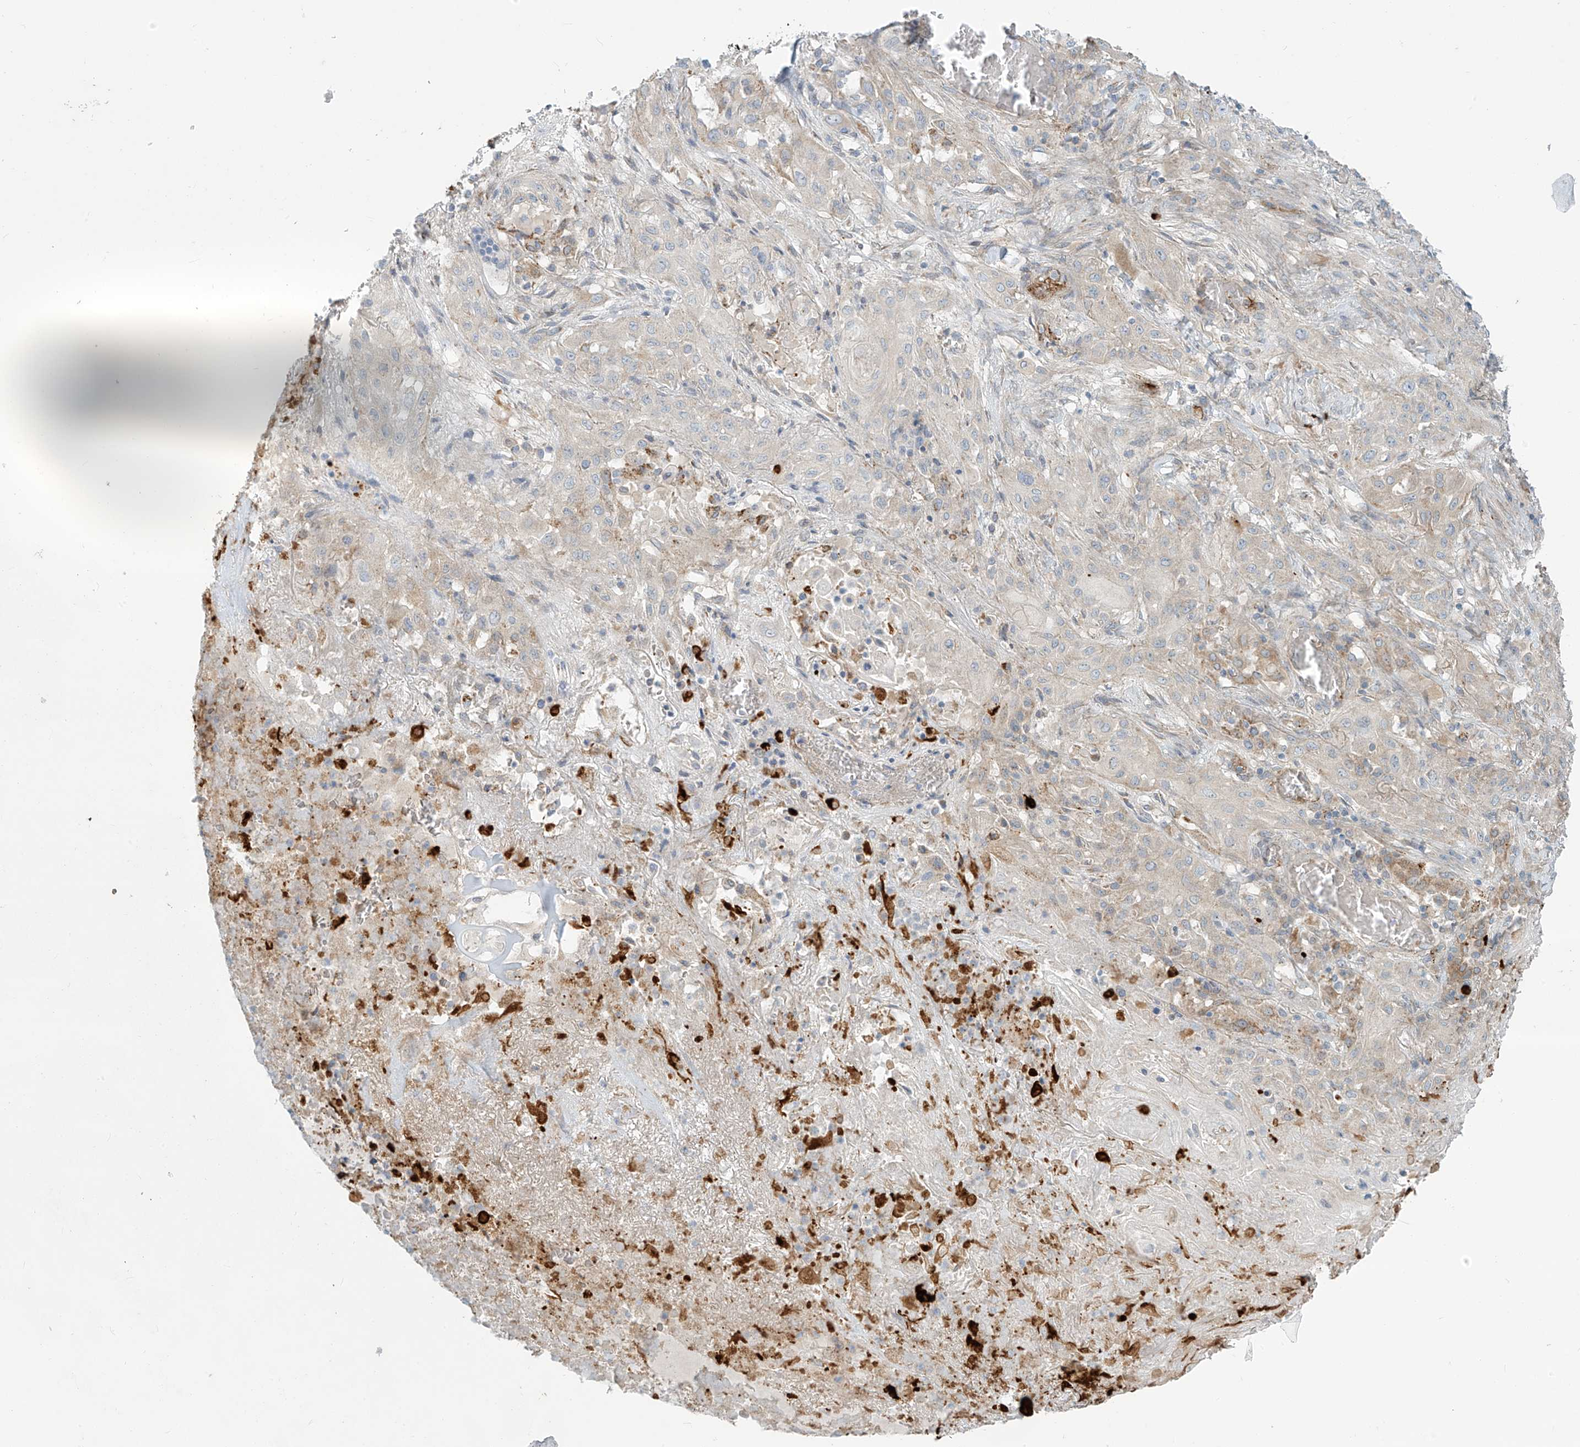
{"staining": {"intensity": "negative", "quantity": "none", "location": "none"}, "tissue": "lung cancer", "cell_type": "Tumor cells", "image_type": "cancer", "snomed": [{"axis": "morphology", "description": "Squamous cell carcinoma, NOS"}, {"axis": "topography", "description": "Lung"}], "caption": "Human lung cancer (squamous cell carcinoma) stained for a protein using immunohistochemistry (IHC) reveals no positivity in tumor cells.", "gene": "LZTS3", "patient": {"sex": "female", "age": 47}}